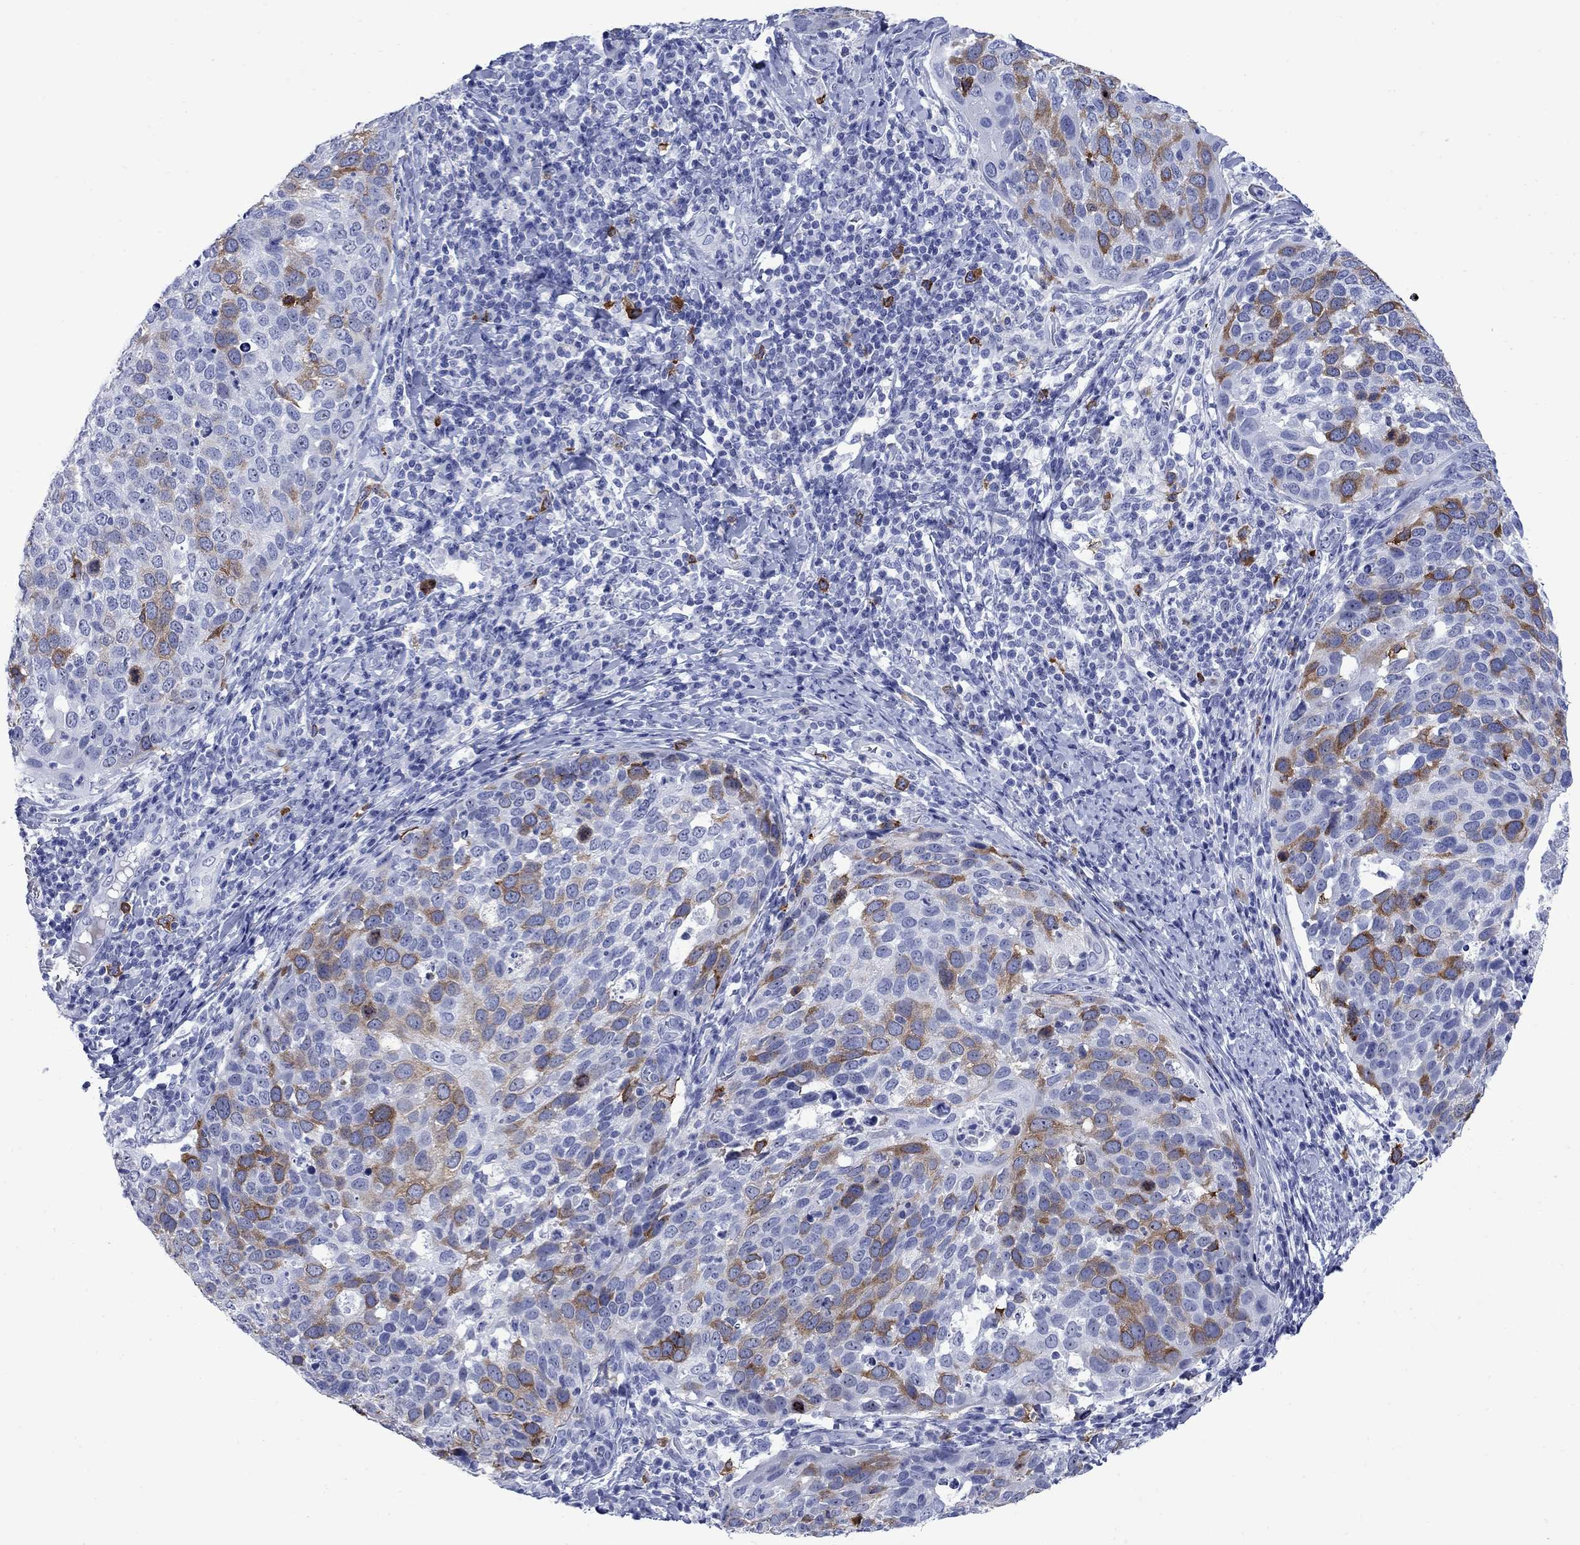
{"staining": {"intensity": "moderate", "quantity": "25%-75%", "location": "cytoplasmic/membranous"}, "tissue": "cervical cancer", "cell_type": "Tumor cells", "image_type": "cancer", "snomed": [{"axis": "morphology", "description": "Squamous cell carcinoma, NOS"}, {"axis": "topography", "description": "Cervix"}], "caption": "An image showing moderate cytoplasmic/membranous staining in about 25%-75% of tumor cells in cervical squamous cell carcinoma, as visualized by brown immunohistochemical staining.", "gene": "TACC3", "patient": {"sex": "female", "age": 54}}